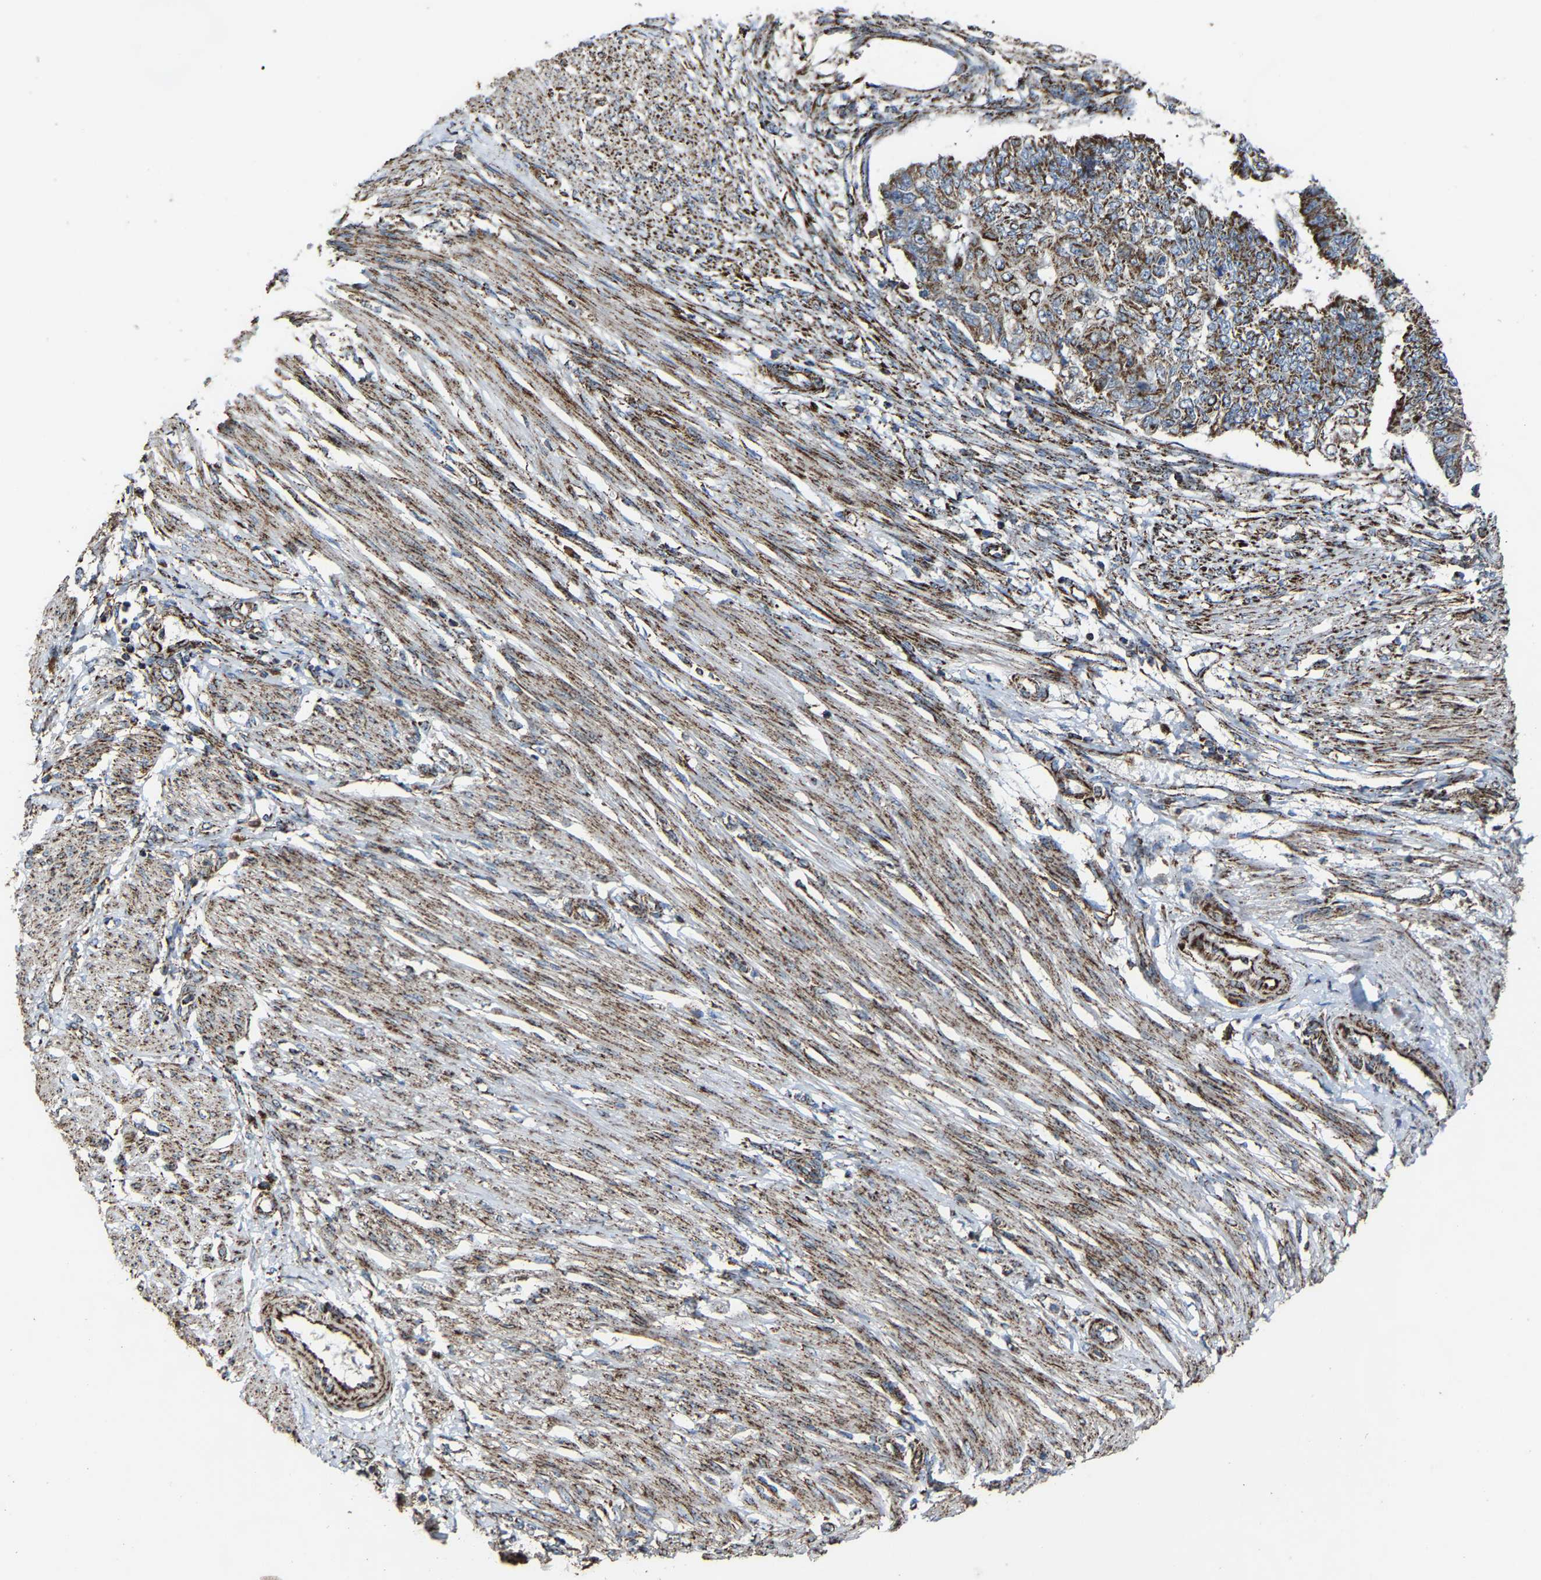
{"staining": {"intensity": "moderate", "quantity": ">75%", "location": "cytoplasmic/membranous"}, "tissue": "endometrial cancer", "cell_type": "Tumor cells", "image_type": "cancer", "snomed": [{"axis": "morphology", "description": "Adenocarcinoma, NOS"}, {"axis": "topography", "description": "Endometrium"}], "caption": "An immunohistochemistry photomicrograph of neoplastic tissue is shown. Protein staining in brown labels moderate cytoplasmic/membranous positivity in adenocarcinoma (endometrial) within tumor cells.", "gene": "NDUFV3", "patient": {"sex": "female", "age": 32}}